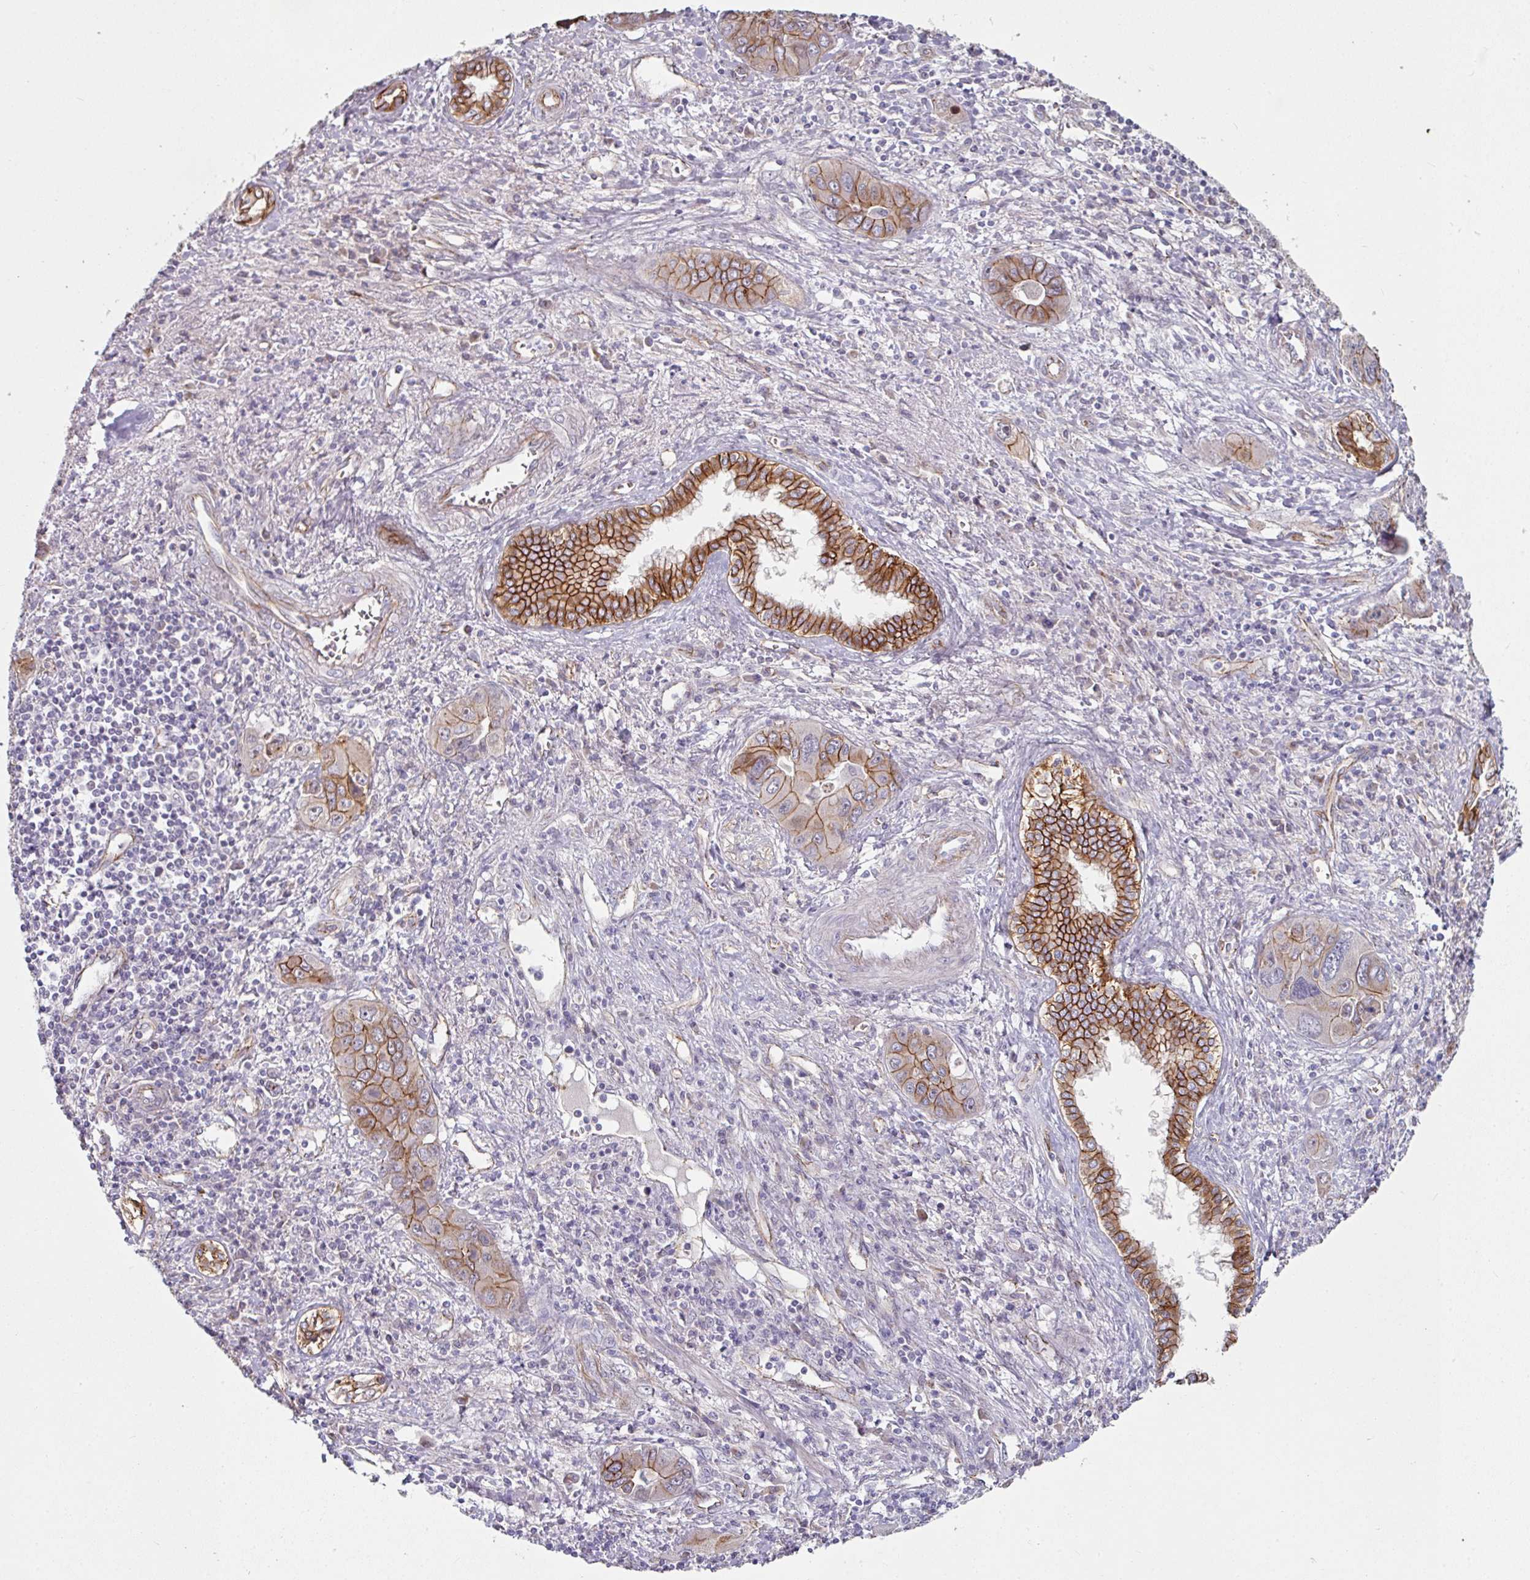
{"staining": {"intensity": "moderate", "quantity": ">75%", "location": "cytoplasmic/membranous"}, "tissue": "liver cancer", "cell_type": "Tumor cells", "image_type": "cancer", "snomed": [{"axis": "morphology", "description": "Cholangiocarcinoma"}, {"axis": "topography", "description": "Liver"}], "caption": "Immunohistochemistry (IHC) of liver cholangiocarcinoma reveals medium levels of moderate cytoplasmic/membranous positivity in about >75% of tumor cells. (DAB (3,3'-diaminobenzidine) IHC, brown staining for protein, blue staining for nuclei).", "gene": "JUP", "patient": {"sex": "male", "age": 67}}